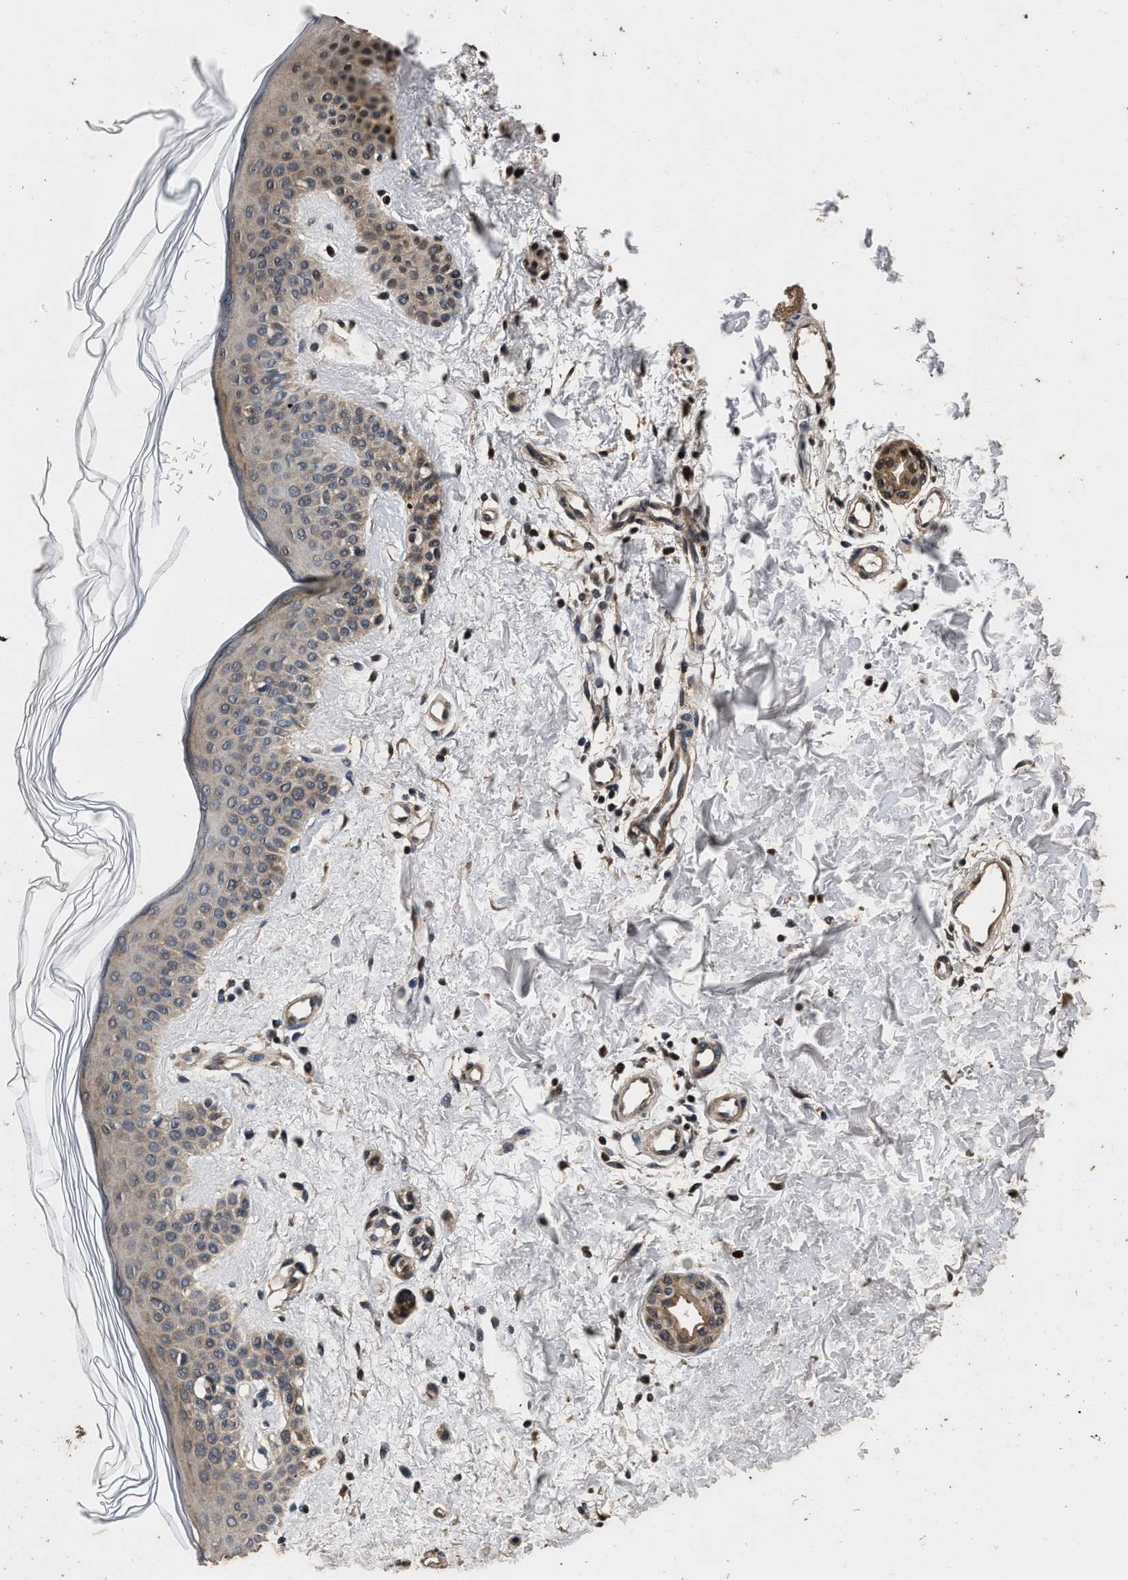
{"staining": {"intensity": "weak", "quantity": ">75%", "location": "cytoplasmic/membranous,nuclear"}, "tissue": "skin", "cell_type": "Fibroblasts", "image_type": "normal", "snomed": [{"axis": "morphology", "description": "Normal tissue, NOS"}, {"axis": "morphology", "description": "Malignant melanoma, NOS"}, {"axis": "topography", "description": "Skin"}], "caption": "Immunohistochemistry histopathology image of unremarkable skin stained for a protein (brown), which demonstrates low levels of weak cytoplasmic/membranous,nuclear positivity in about >75% of fibroblasts.", "gene": "CSTF1", "patient": {"sex": "male", "age": 83}}